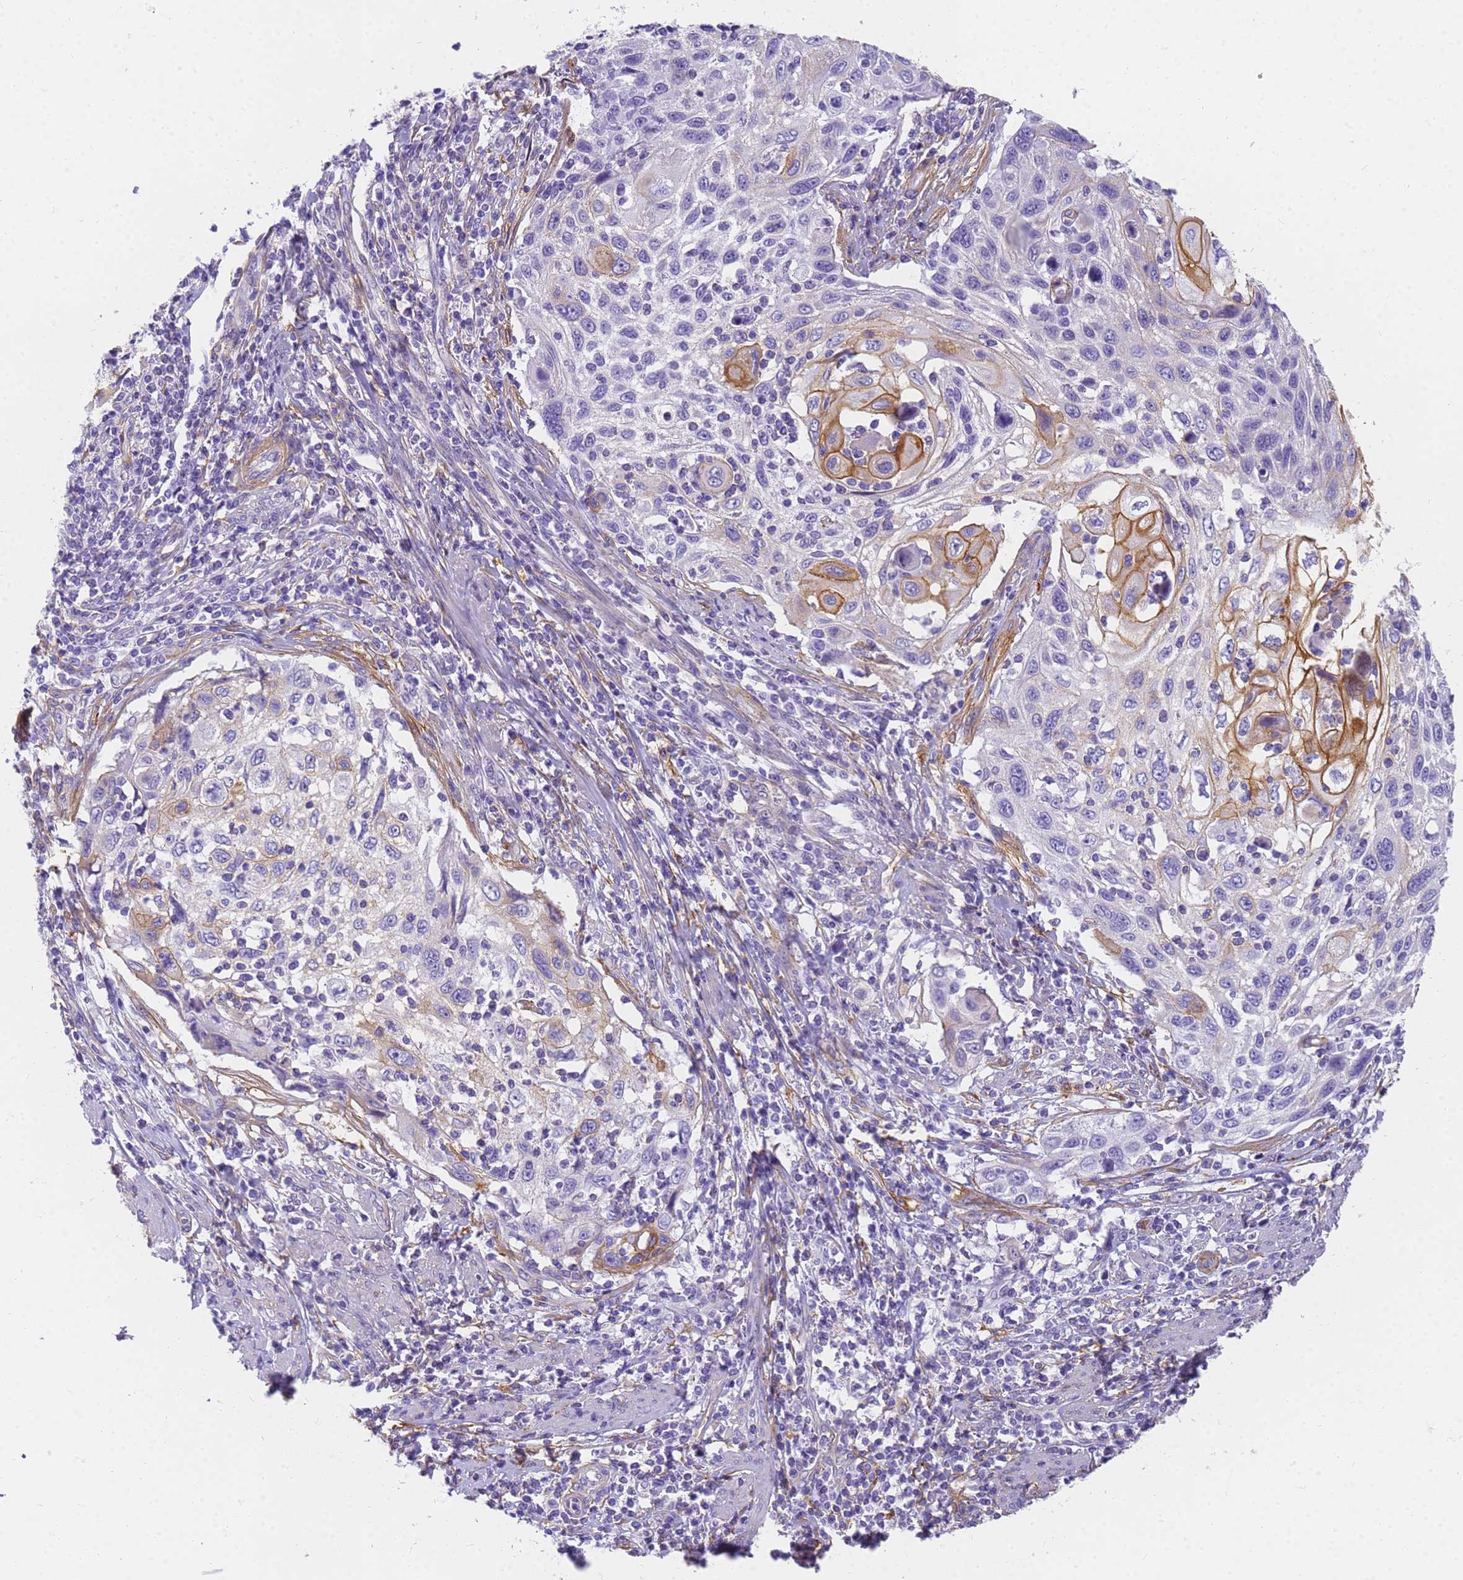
{"staining": {"intensity": "moderate", "quantity": "<25%", "location": "cytoplasmic/membranous"}, "tissue": "cervical cancer", "cell_type": "Tumor cells", "image_type": "cancer", "snomed": [{"axis": "morphology", "description": "Squamous cell carcinoma, NOS"}, {"axis": "topography", "description": "Cervix"}], "caption": "Human squamous cell carcinoma (cervical) stained with a protein marker displays moderate staining in tumor cells.", "gene": "MVB12A", "patient": {"sex": "female", "age": 70}}